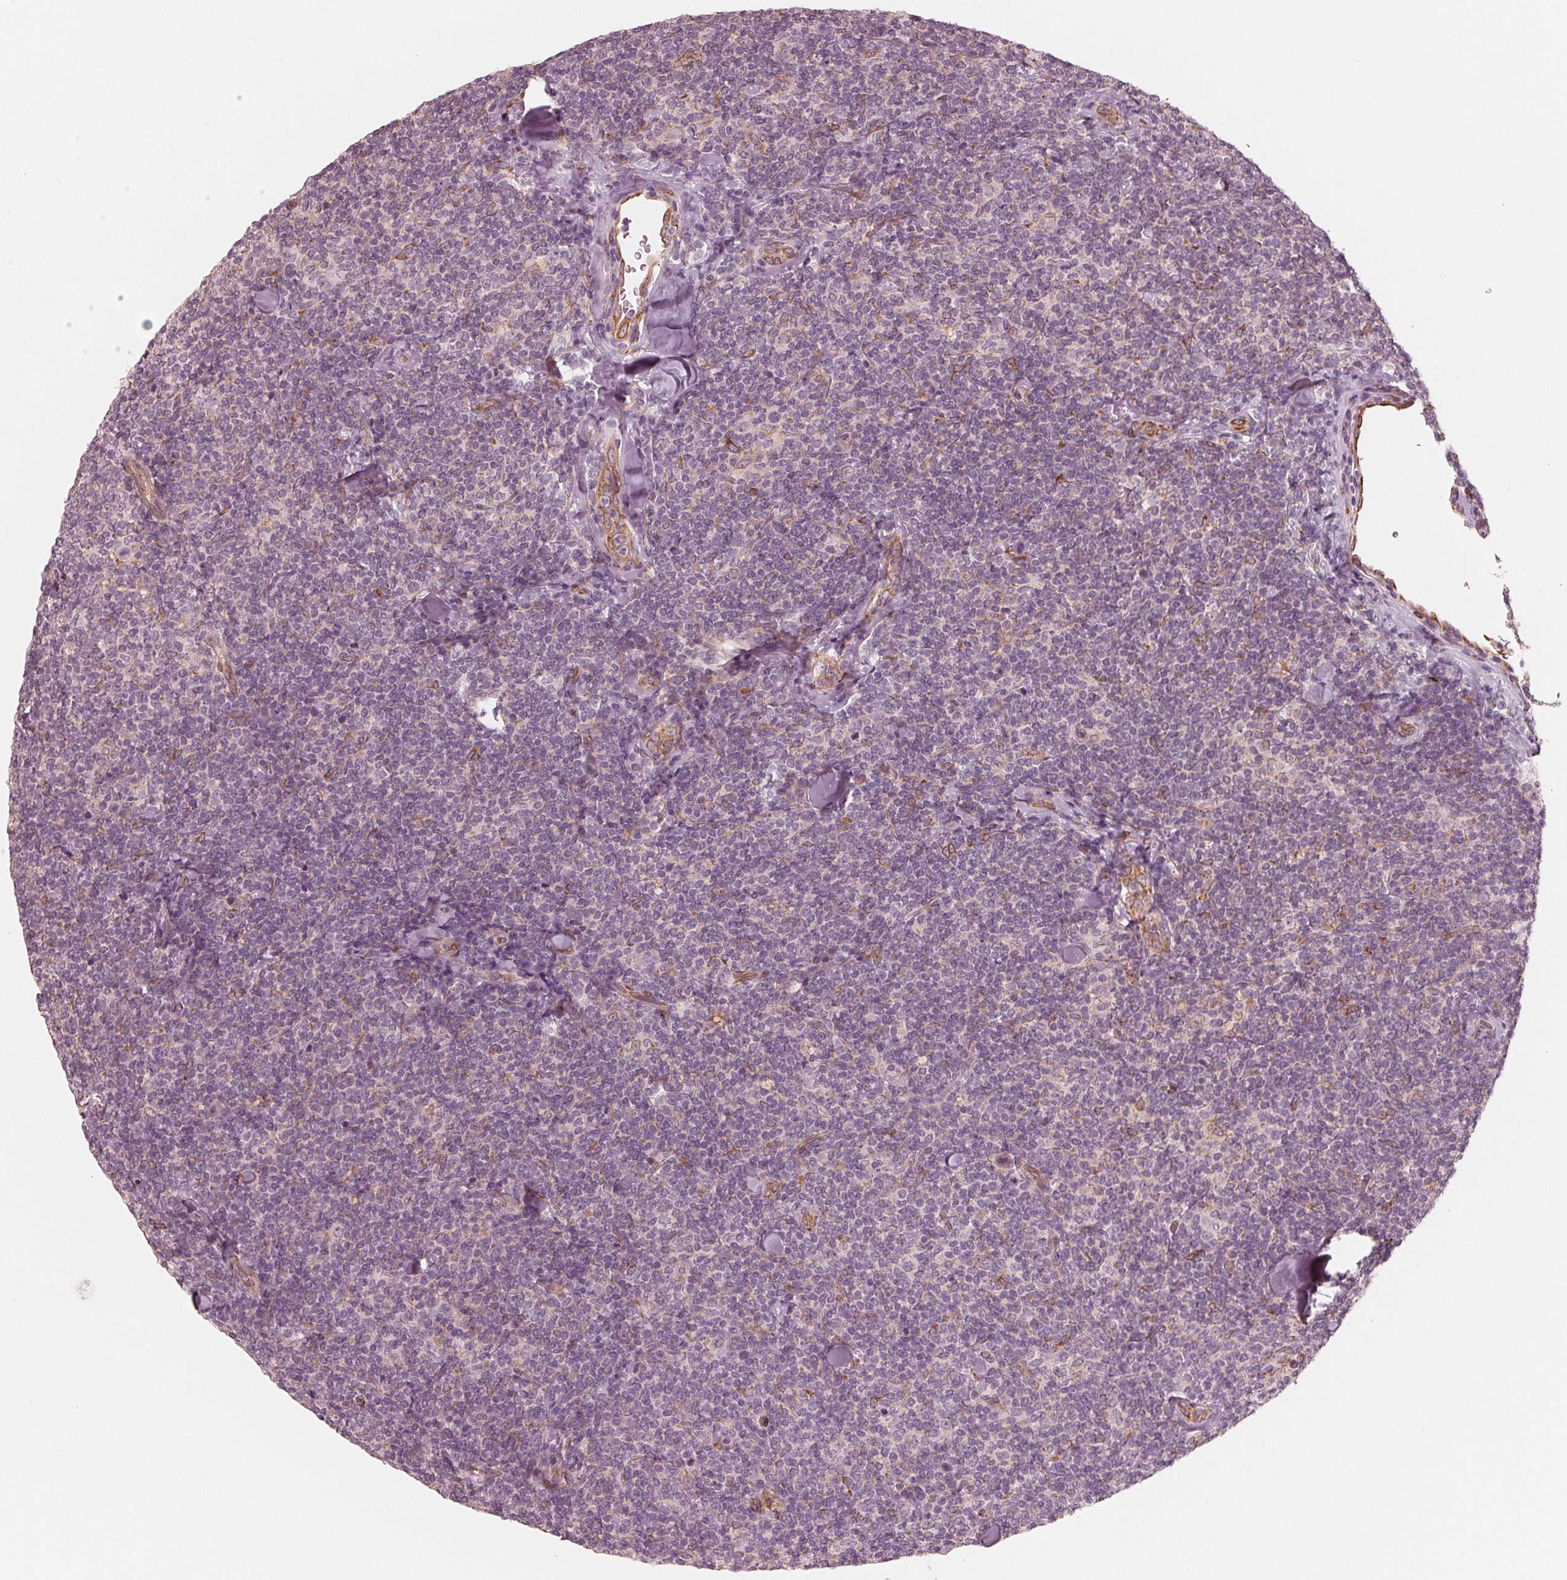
{"staining": {"intensity": "negative", "quantity": "none", "location": "none"}, "tissue": "lymphoma", "cell_type": "Tumor cells", "image_type": "cancer", "snomed": [{"axis": "morphology", "description": "Malignant lymphoma, non-Hodgkin's type, Low grade"}, {"axis": "topography", "description": "Lymph node"}], "caption": "Low-grade malignant lymphoma, non-Hodgkin's type stained for a protein using IHC shows no positivity tumor cells.", "gene": "IKBIP", "patient": {"sex": "female", "age": 56}}